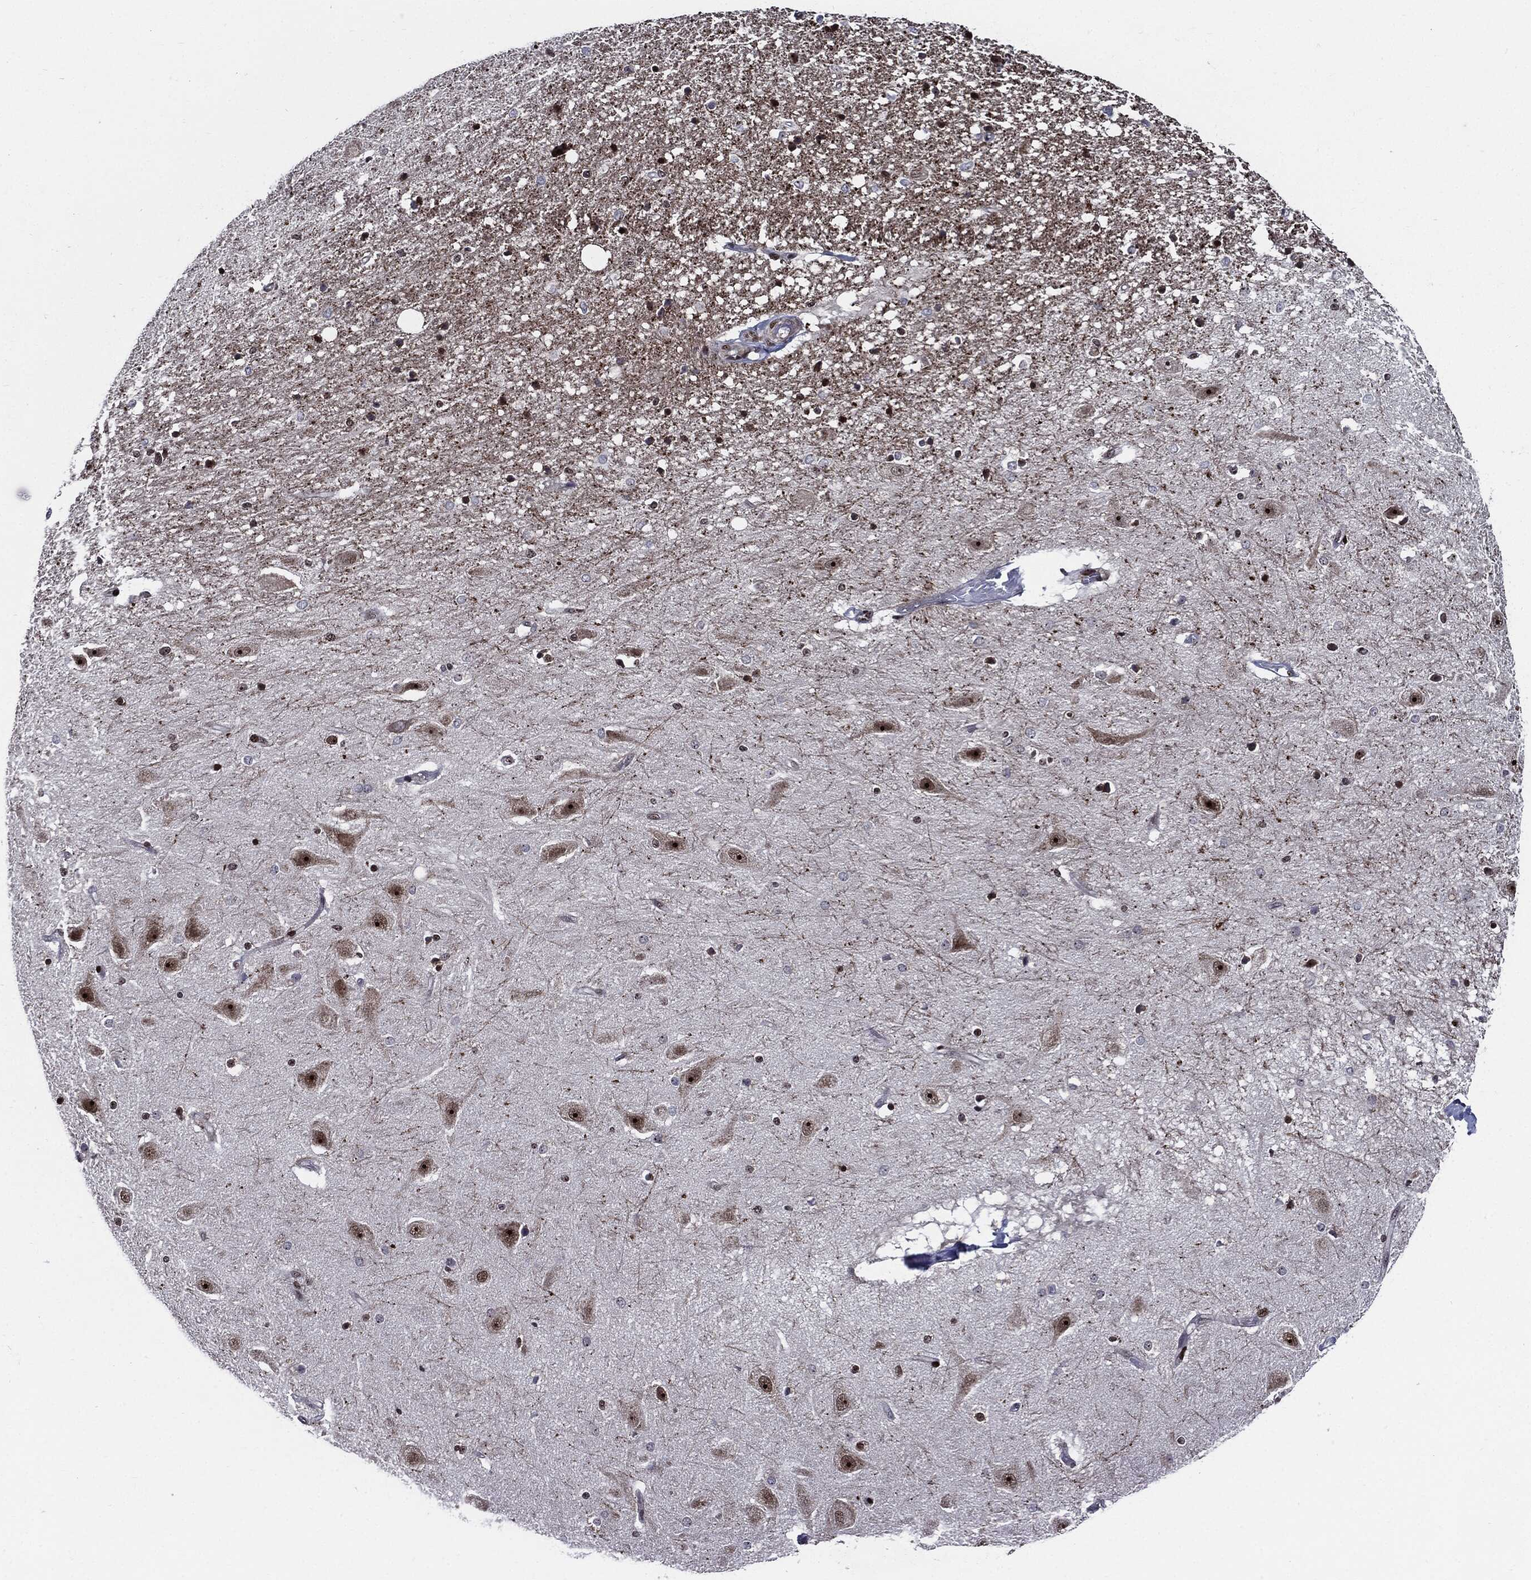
{"staining": {"intensity": "moderate", "quantity": "25%-75%", "location": "nuclear"}, "tissue": "hippocampus", "cell_type": "Glial cells", "image_type": "normal", "snomed": [{"axis": "morphology", "description": "Normal tissue, NOS"}, {"axis": "topography", "description": "Hippocampus"}], "caption": "DAB (3,3'-diaminobenzidine) immunohistochemical staining of benign hippocampus exhibits moderate nuclear protein positivity in approximately 25%-75% of glial cells.", "gene": "ZFP91", "patient": {"sex": "male", "age": 49}}